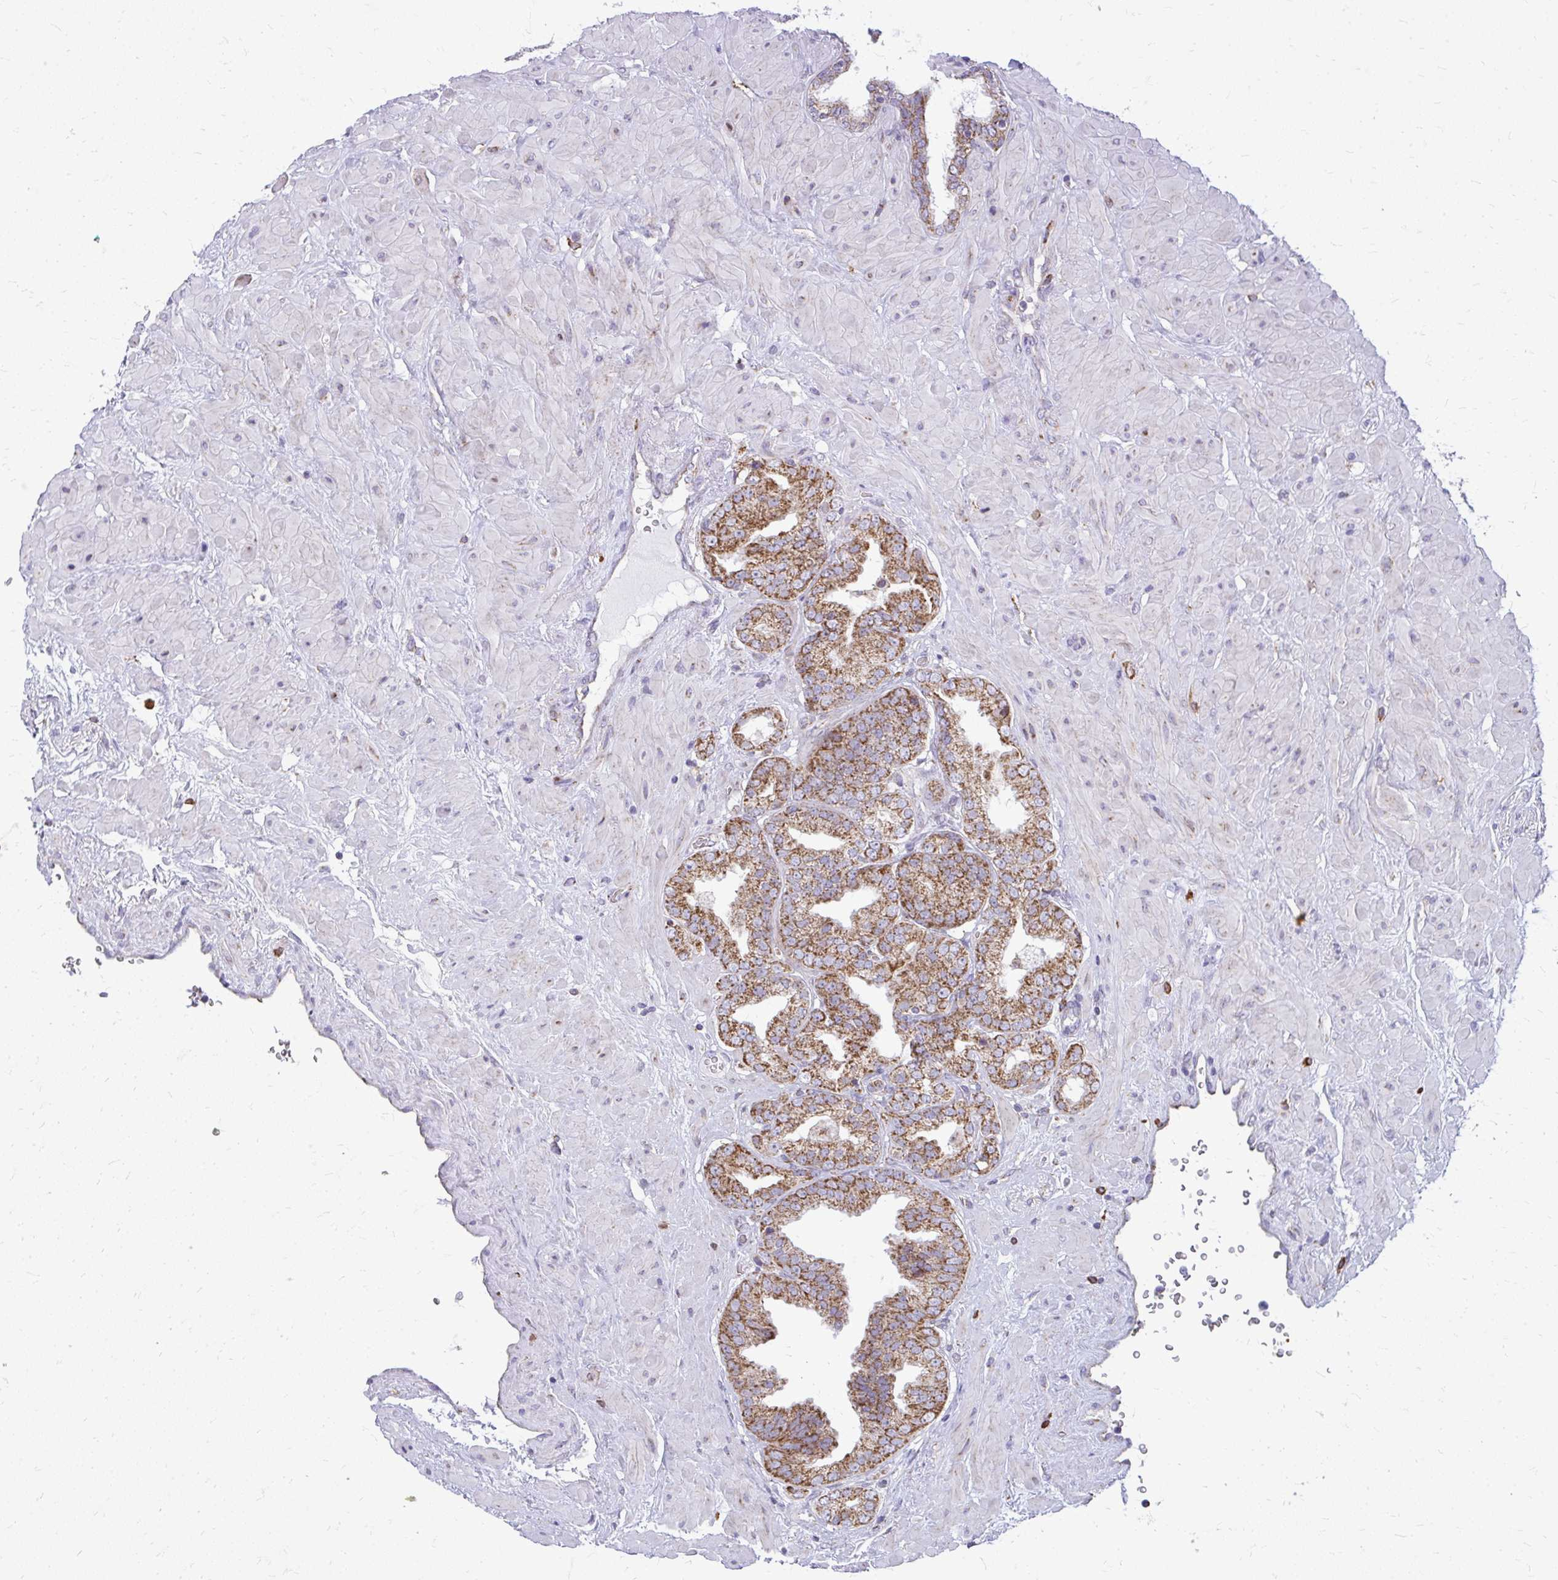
{"staining": {"intensity": "strong", "quantity": "25%-75%", "location": "cytoplasmic/membranous"}, "tissue": "prostate cancer", "cell_type": "Tumor cells", "image_type": "cancer", "snomed": [{"axis": "morphology", "description": "Adenocarcinoma, High grade"}, {"axis": "topography", "description": "Prostate"}], "caption": "Protein analysis of prostate cancer tissue displays strong cytoplasmic/membranous staining in about 25%-75% of tumor cells. (DAB = brown stain, brightfield microscopy at high magnification).", "gene": "IFIT1", "patient": {"sex": "male", "age": 68}}